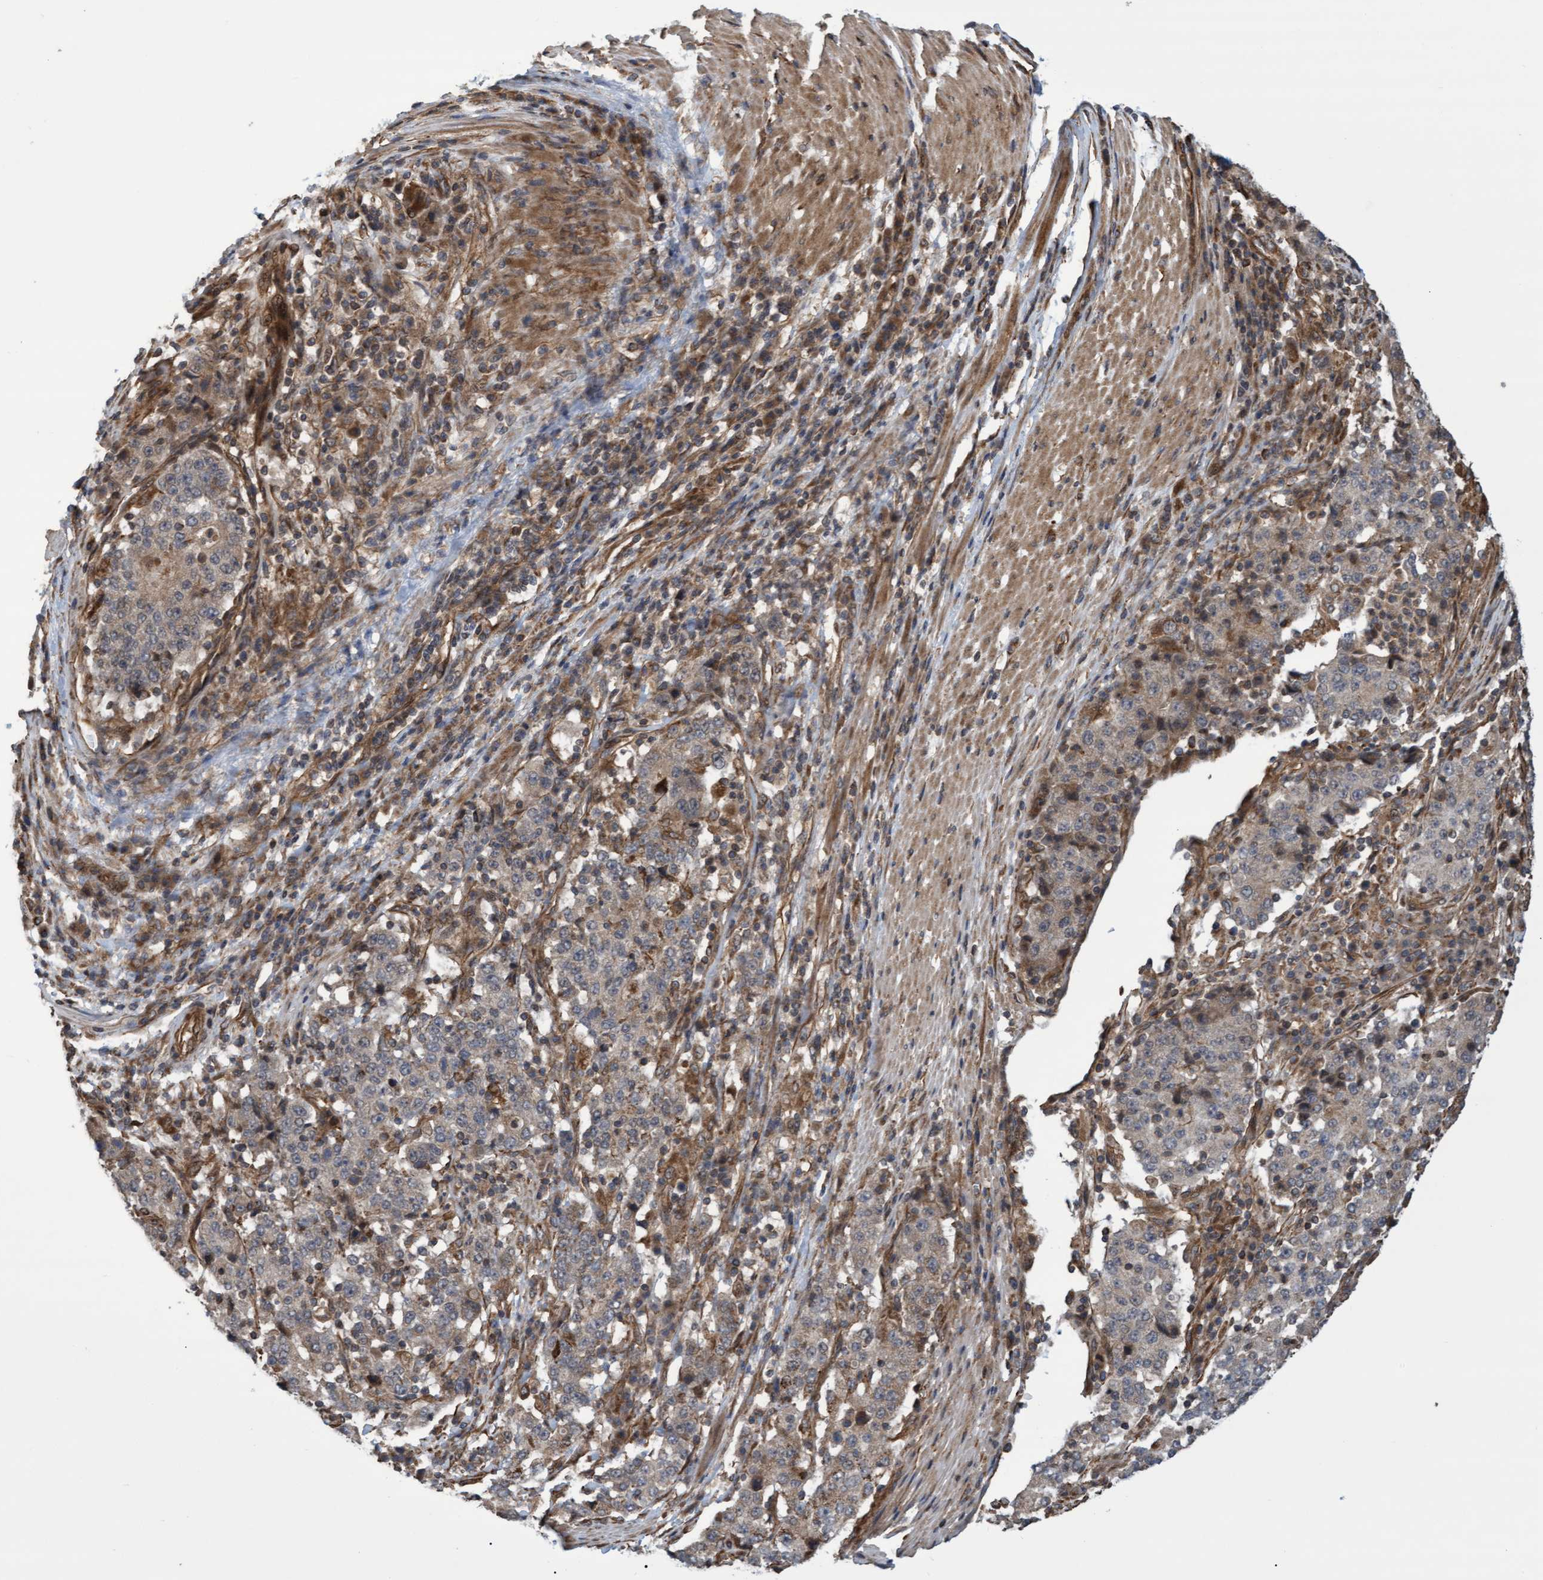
{"staining": {"intensity": "weak", "quantity": "<25%", "location": "cytoplasmic/membranous"}, "tissue": "stomach cancer", "cell_type": "Tumor cells", "image_type": "cancer", "snomed": [{"axis": "morphology", "description": "Adenocarcinoma, NOS"}, {"axis": "topography", "description": "Stomach"}], "caption": "Tumor cells show no significant staining in stomach cancer (adenocarcinoma).", "gene": "TNFRSF10B", "patient": {"sex": "male", "age": 59}}